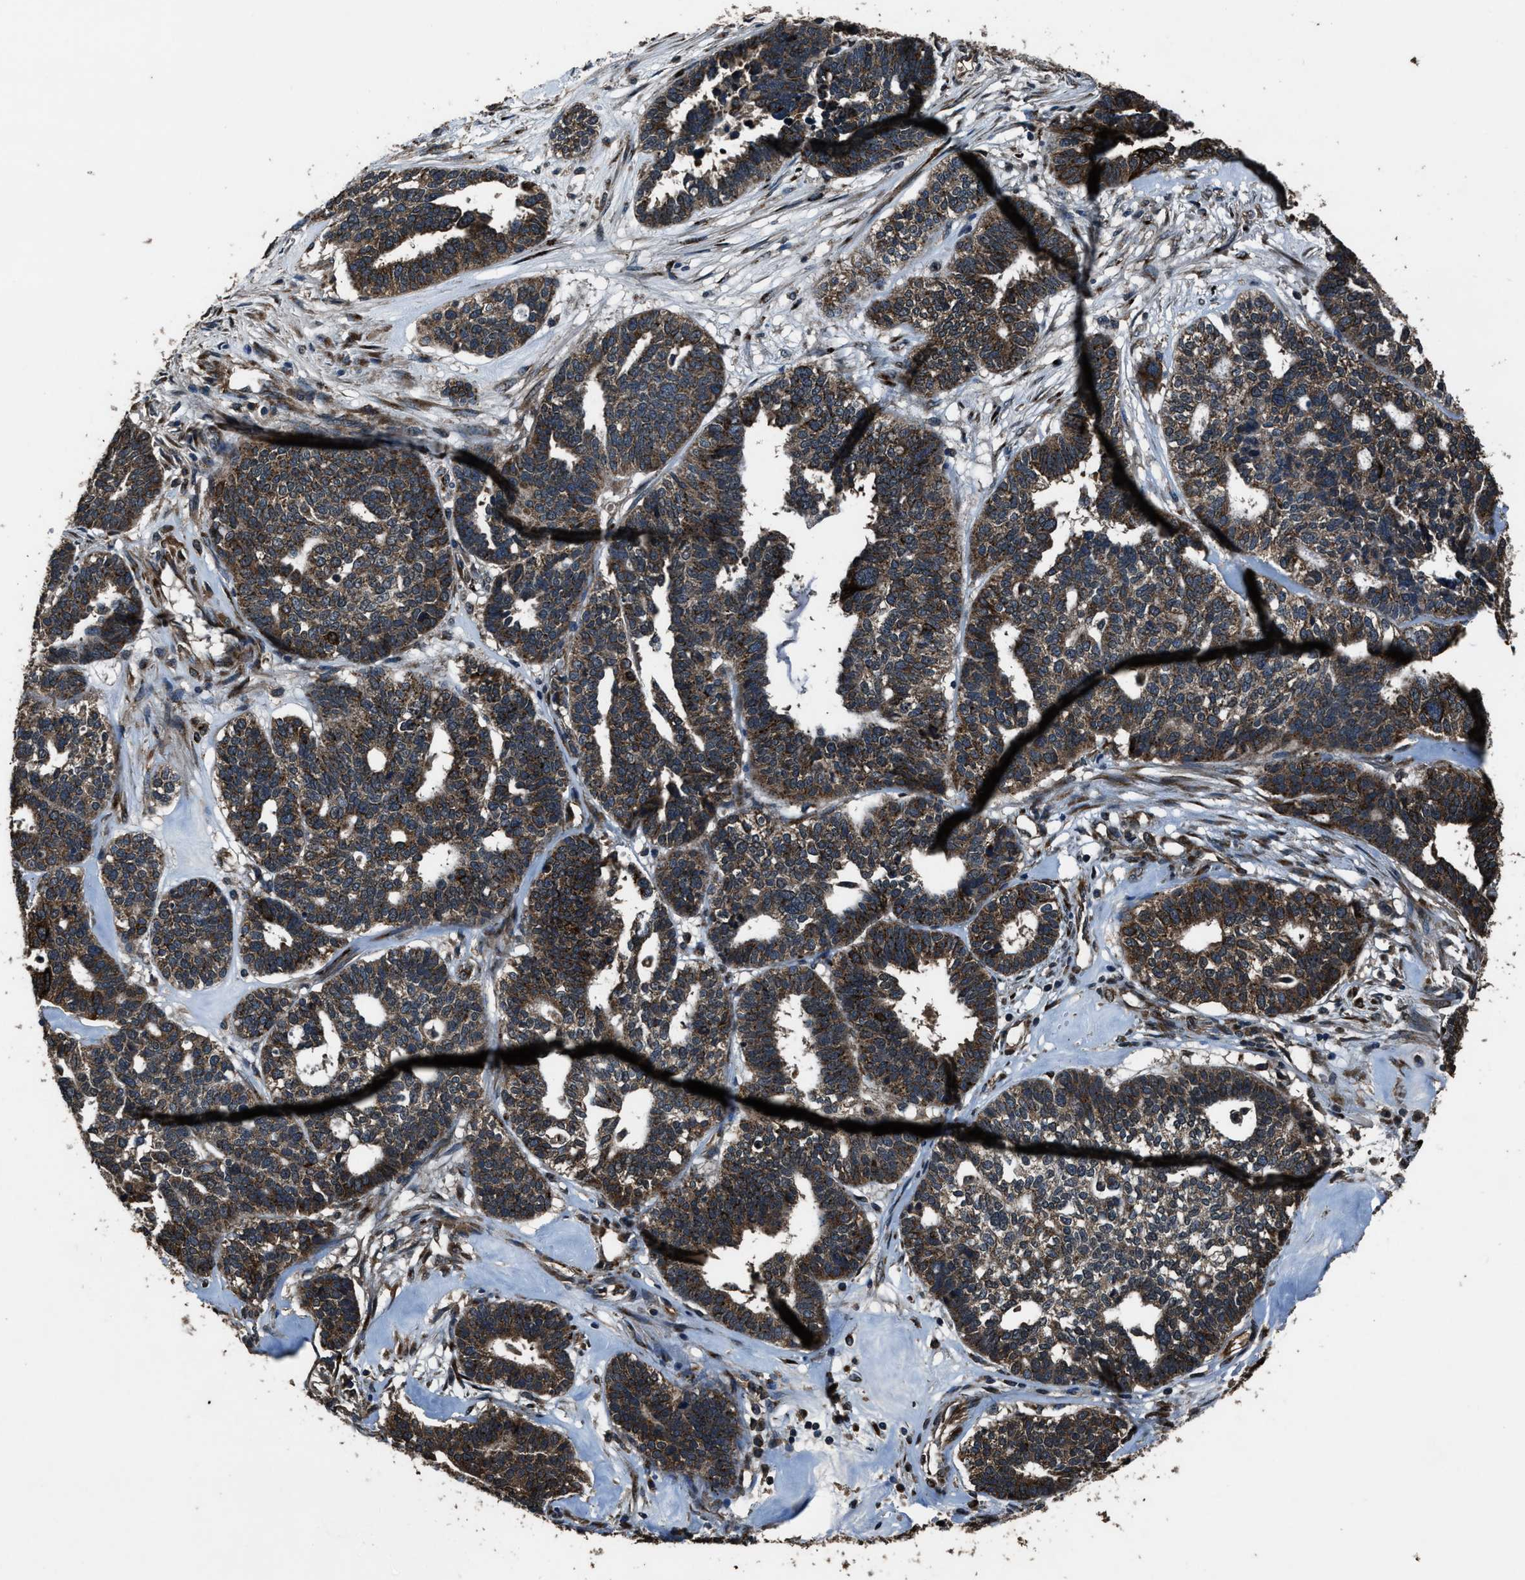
{"staining": {"intensity": "strong", "quantity": "25%-75%", "location": "cytoplasmic/membranous"}, "tissue": "ovarian cancer", "cell_type": "Tumor cells", "image_type": "cancer", "snomed": [{"axis": "morphology", "description": "Cystadenocarcinoma, serous, NOS"}, {"axis": "topography", "description": "Ovary"}], "caption": "The photomicrograph reveals immunohistochemical staining of ovarian cancer. There is strong cytoplasmic/membranous positivity is appreciated in about 25%-75% of tumor cells.", "gene": "SLC38A10", "patient": {"sex": "female", "age": 59}}